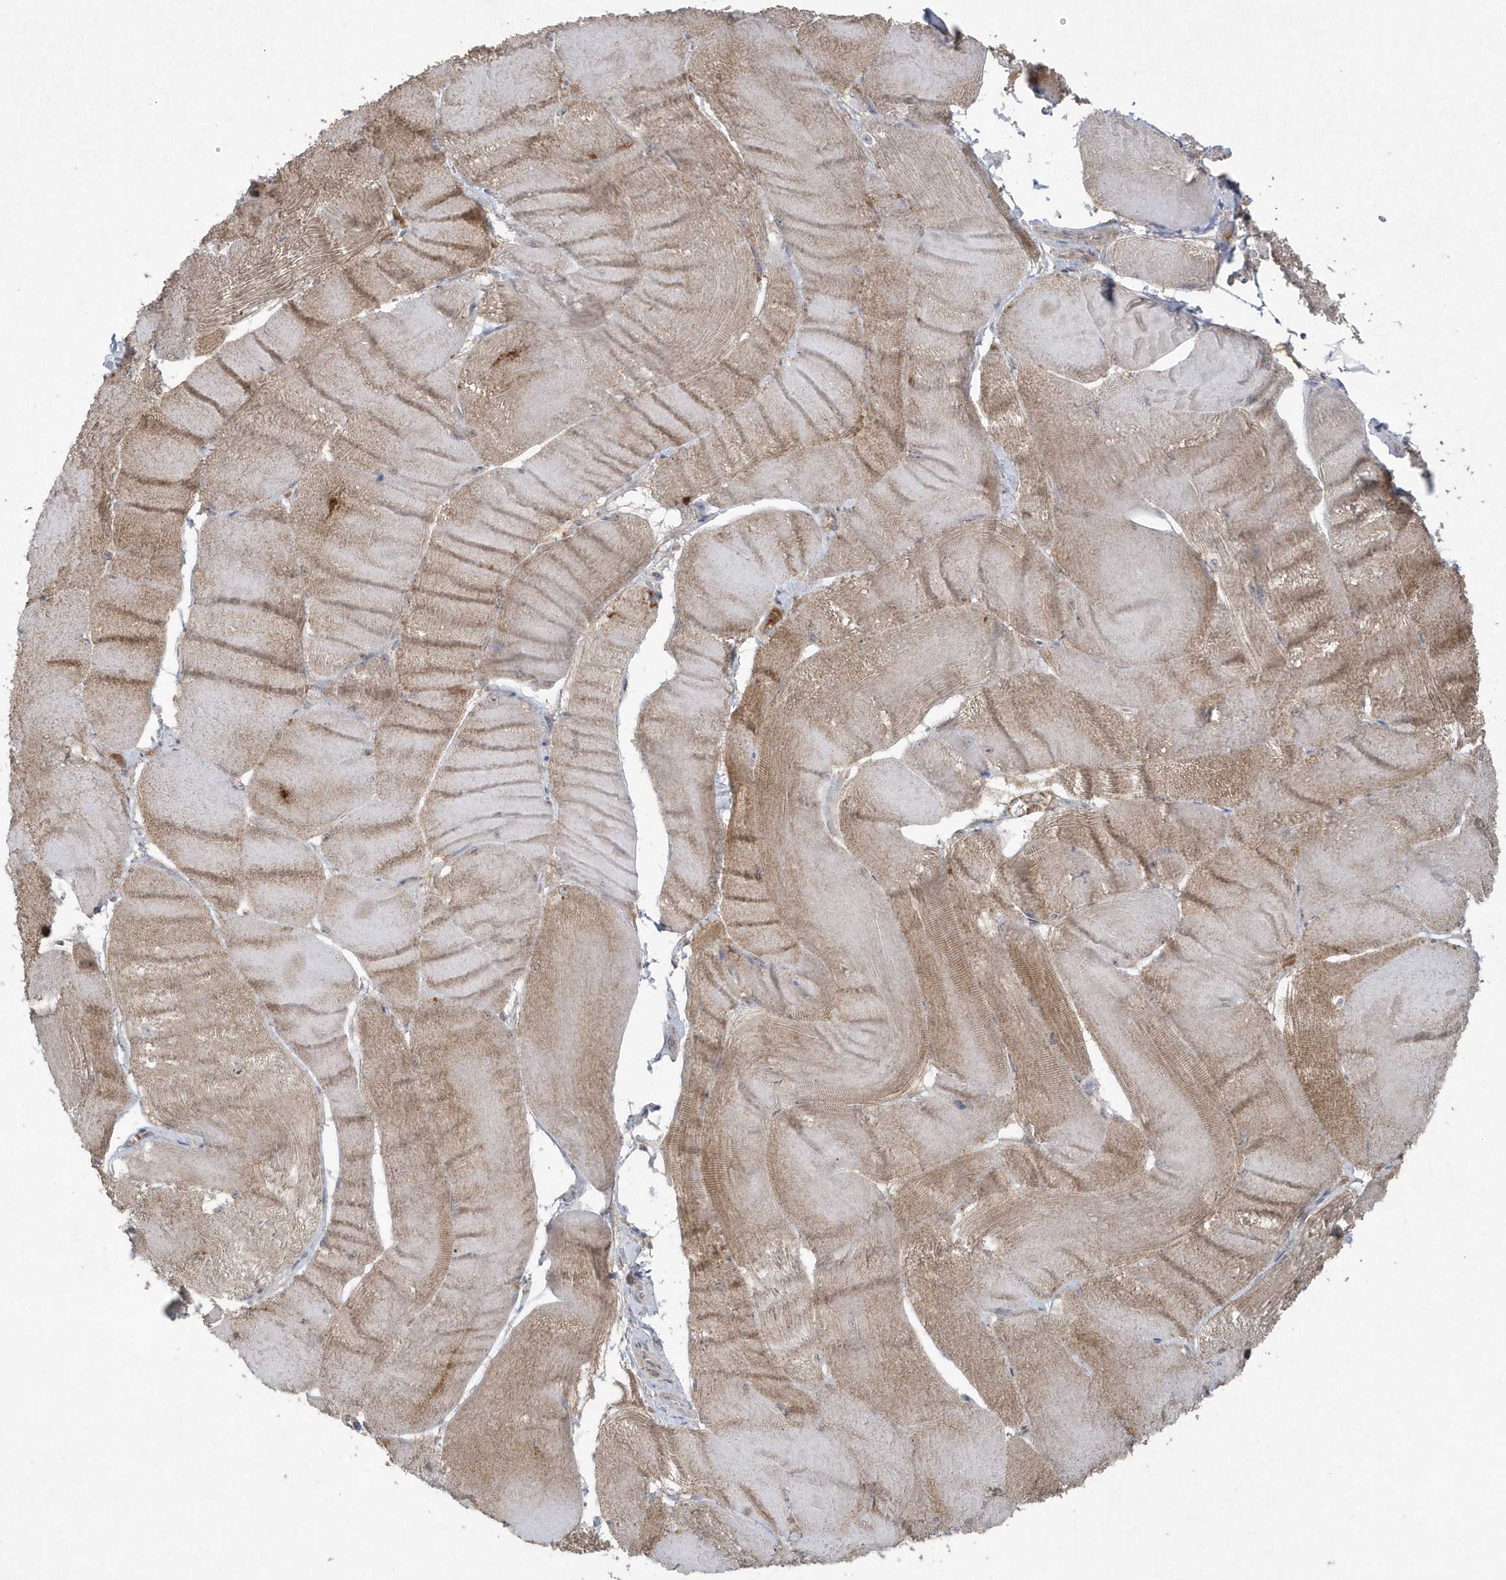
{"staining": {"intensity": "weak", "quantity": "<25%", "location": "cytoplasmic/membranous"}, "tissue": "skeletal muscle", "cell_type": "Myocytes", "image_type": "normal", "snomed": [{"axis": "morphology", "description": "Normal tissue, NOS"}, {"axis": "morphology", "description": "Basal cell carcinoma"}, {"axis": "topography", "description": "Skeletal muscle"}], "caption": "The image demonstrates no staining of myocytes in unremarkable skeletal muscle.", "gene": "C1RL", "patient": {"sex": "female", "age": 64}}